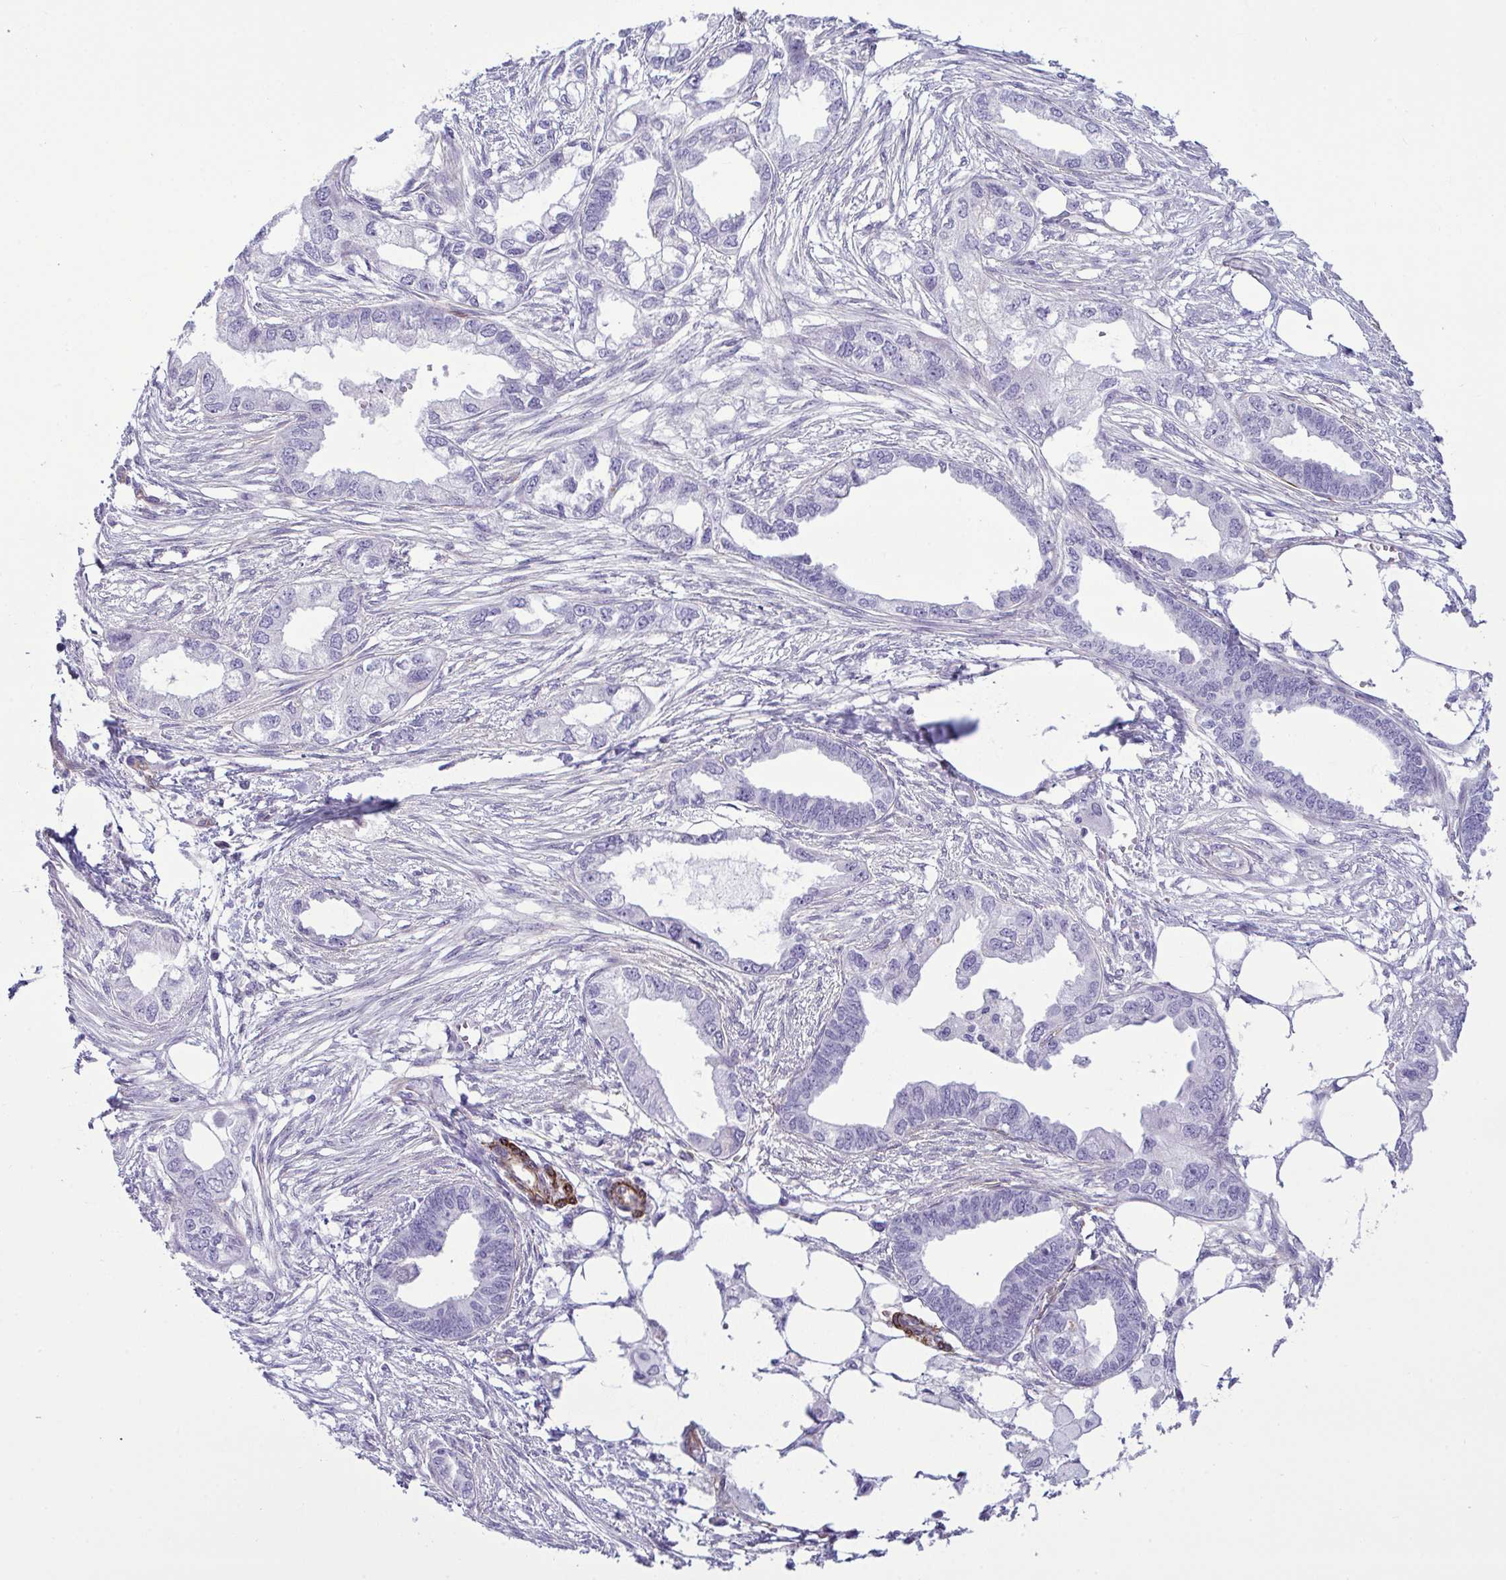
{"staining": {"intensity": "negative", "quantity": "none", "location": "none"}, "tissue": "endometrial cancer", "cell_type": "Tumor cells", "image_type": "cancer", "snomed": [{"axis": "morphology", "description": "Adenocarcinoma, NOS"}, {"axis": "morphology", "description": "Adenocarcinoma, metastatic, NOS"}, {"axis": "topography", "description": "Adipose tissue"}, {"axis": "topography", "description": "Endometrium"}], "caption": "IHC micrograph of endometrial metastatic adenocarcinoma stained for a protein (brown), which shows no positivity in tumor cells. (Stains: DAB IHC with hematoxylin counter stain, Microscopy: brightfield microscopy at high magnification).", "gene": "SYNPO2L", "patient": {"sex": "female", "age": 67}}